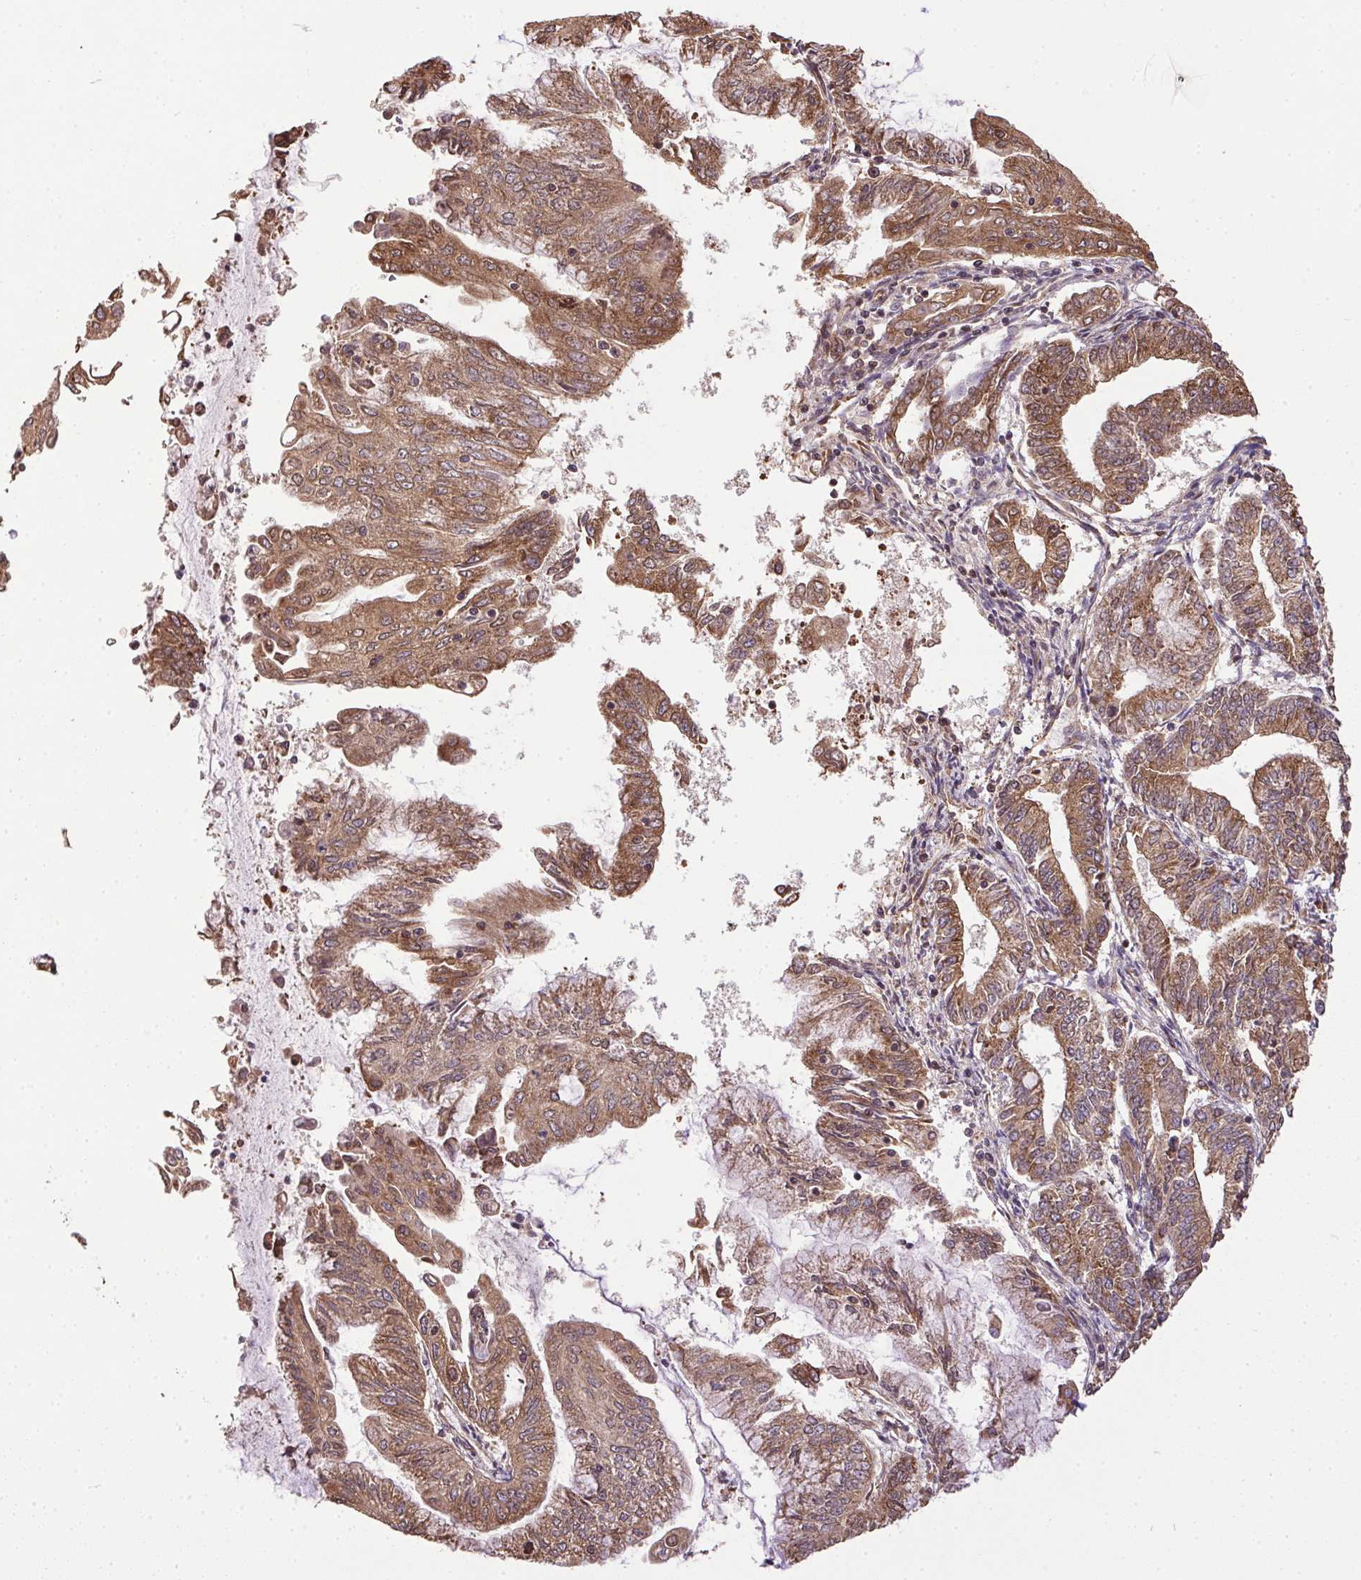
{"staining": {"intensity": "moderate", "quantity": ">75%", "location": "cytoplasmic/membranous"}, "tissue": "endometrial cancer", "cell_type": "Tumor cells", "image_type": "cancer", "snomed": [{"axis": "morphology", "description": "Adenocarcinoma, NOS"}, {"axis": "topography", "description": "Endometrium"}], "caption": "Human endometrial cancer stained with a protein marker reveals moderate staining in tumor cells.", "gene": "EIF2S1", "patient": {"sex": "female", "age": 55}}